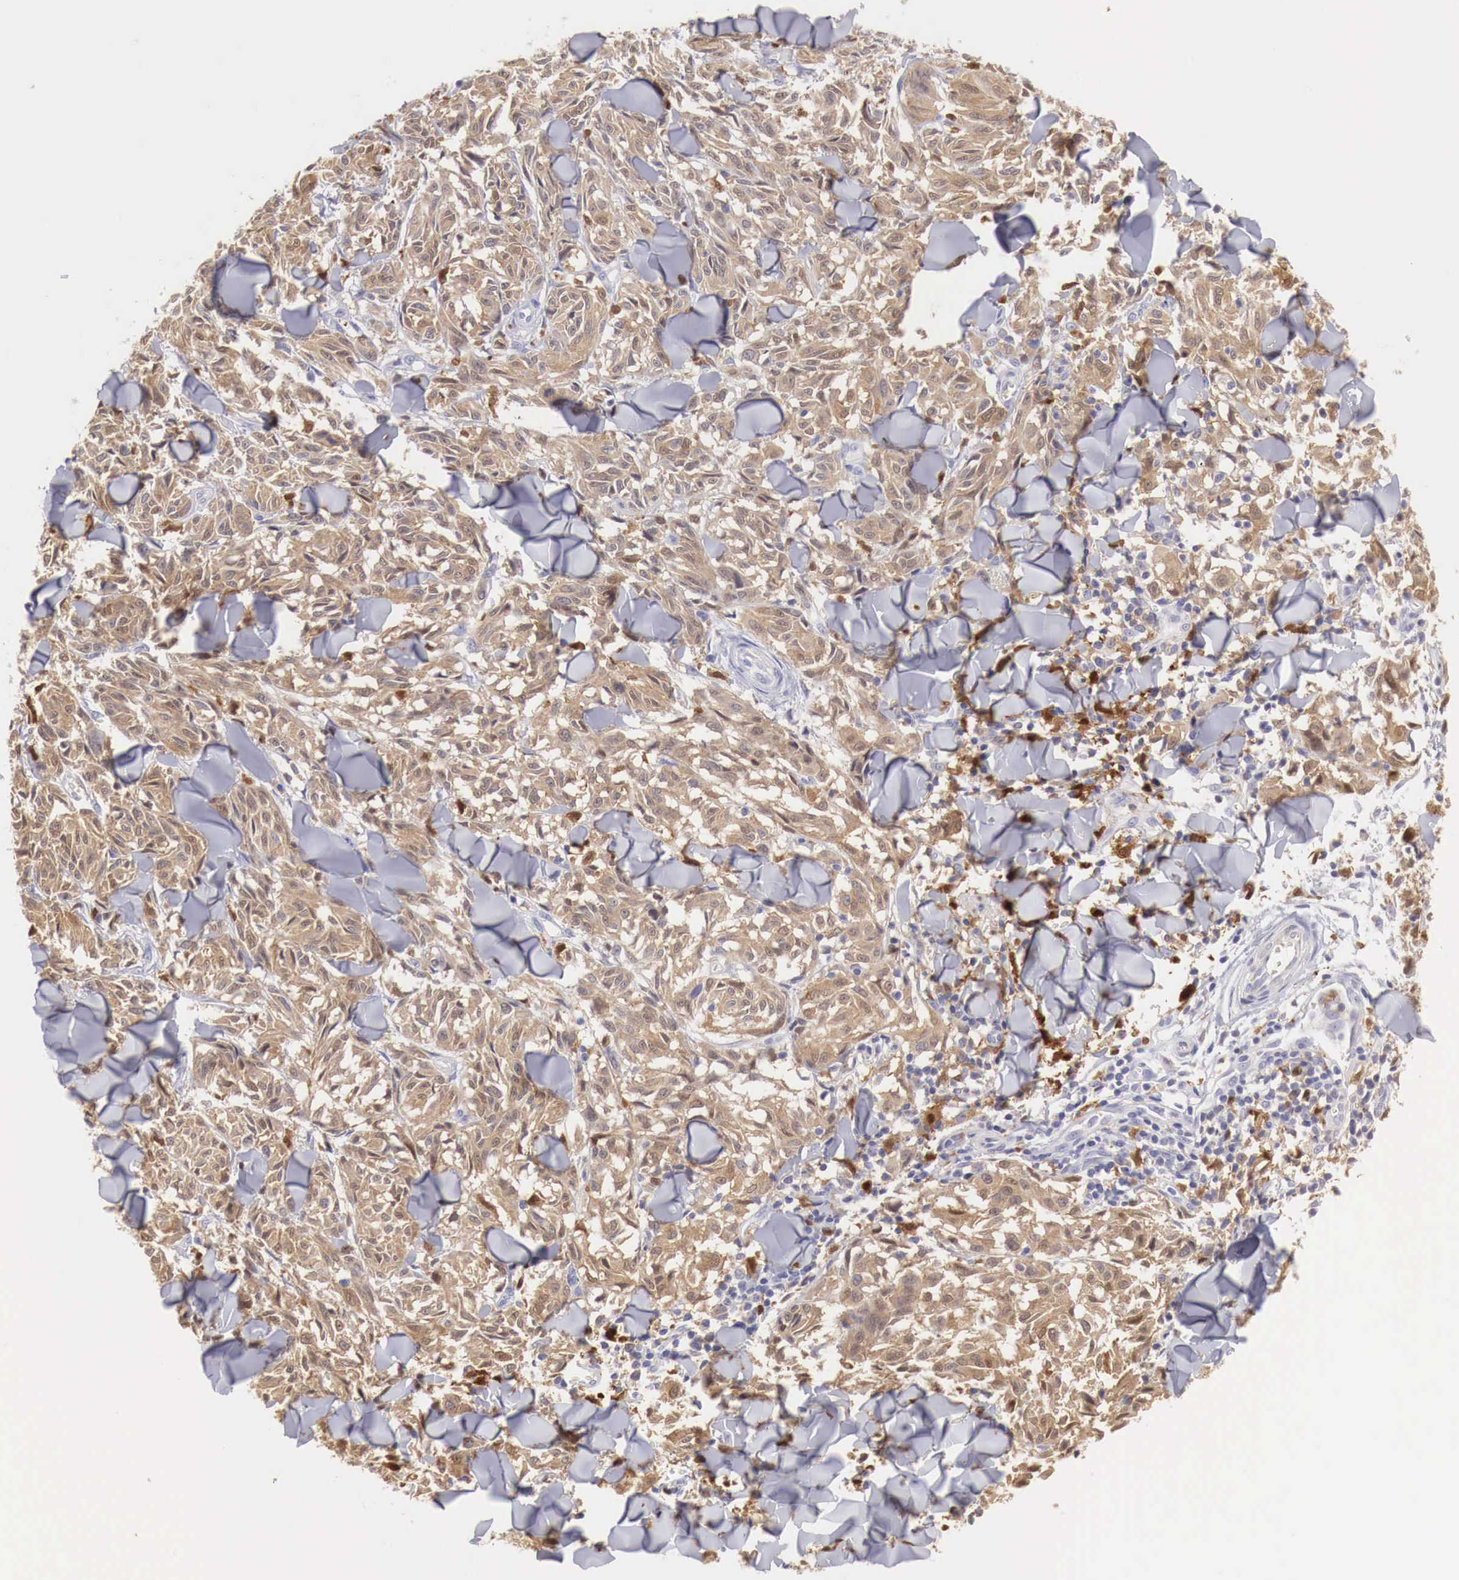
{"staining": {"intensity": "moderate", "quantity": ">75%", "location": "cytoplasmic/membranous"}, "tissue": "melanoma", "cell_type": "Tumor cells", "image_type": "cancer", "snomed": [{"axis": "morphology", "description": "Malignant melanoma, NOS"}, {"axis": "topography", "description": "Skin"}], "caption": "Protein analysis of malignant melanoma tissue shows moderate cytoplasmic/membranous staining in about >75% of tumor cells.", "gene": "RENBP", "patient": {"sex": "male", "age": 54}}